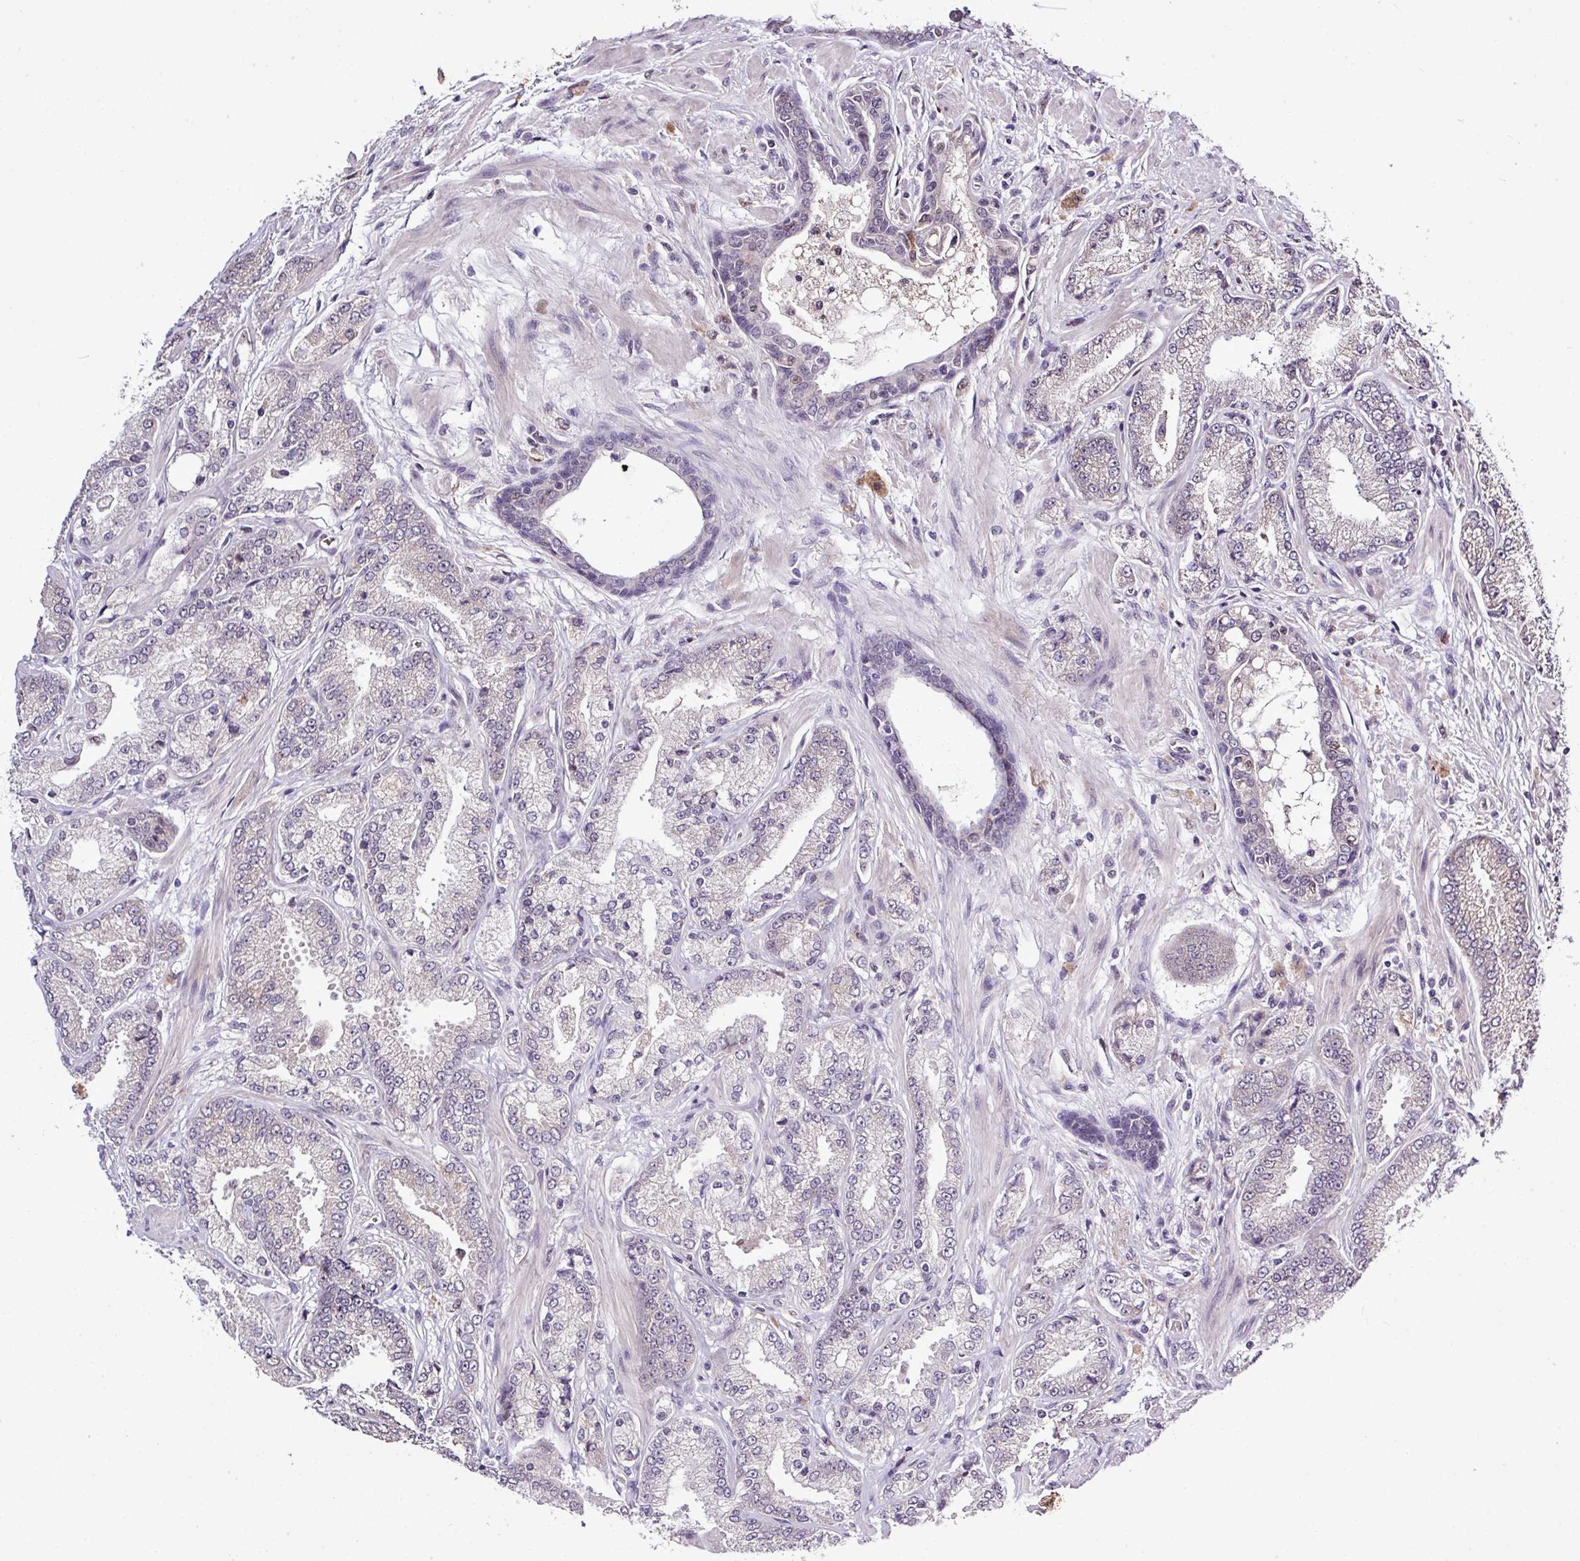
{"staining": {"intensity": "negative", "quantity": "none", "location": "none"}, "tissue": "prostate cancer", "cell_type": "Tumor cells", "image_type": "cancer", "snomed": [{"axis": "morphology", "description": "Adenocarcinoma, High grade"}, {"axis": "topography", "description": "Prostate"}], "caption": "IHC micrograph of neoplastic tissue: prostate cancer (high-grade adenocarcinoma) stained with DAB shows no significant protein expression in tumor cells.", "gene": "SKIC2", "patient": {"sex": "male", "age": 68}}